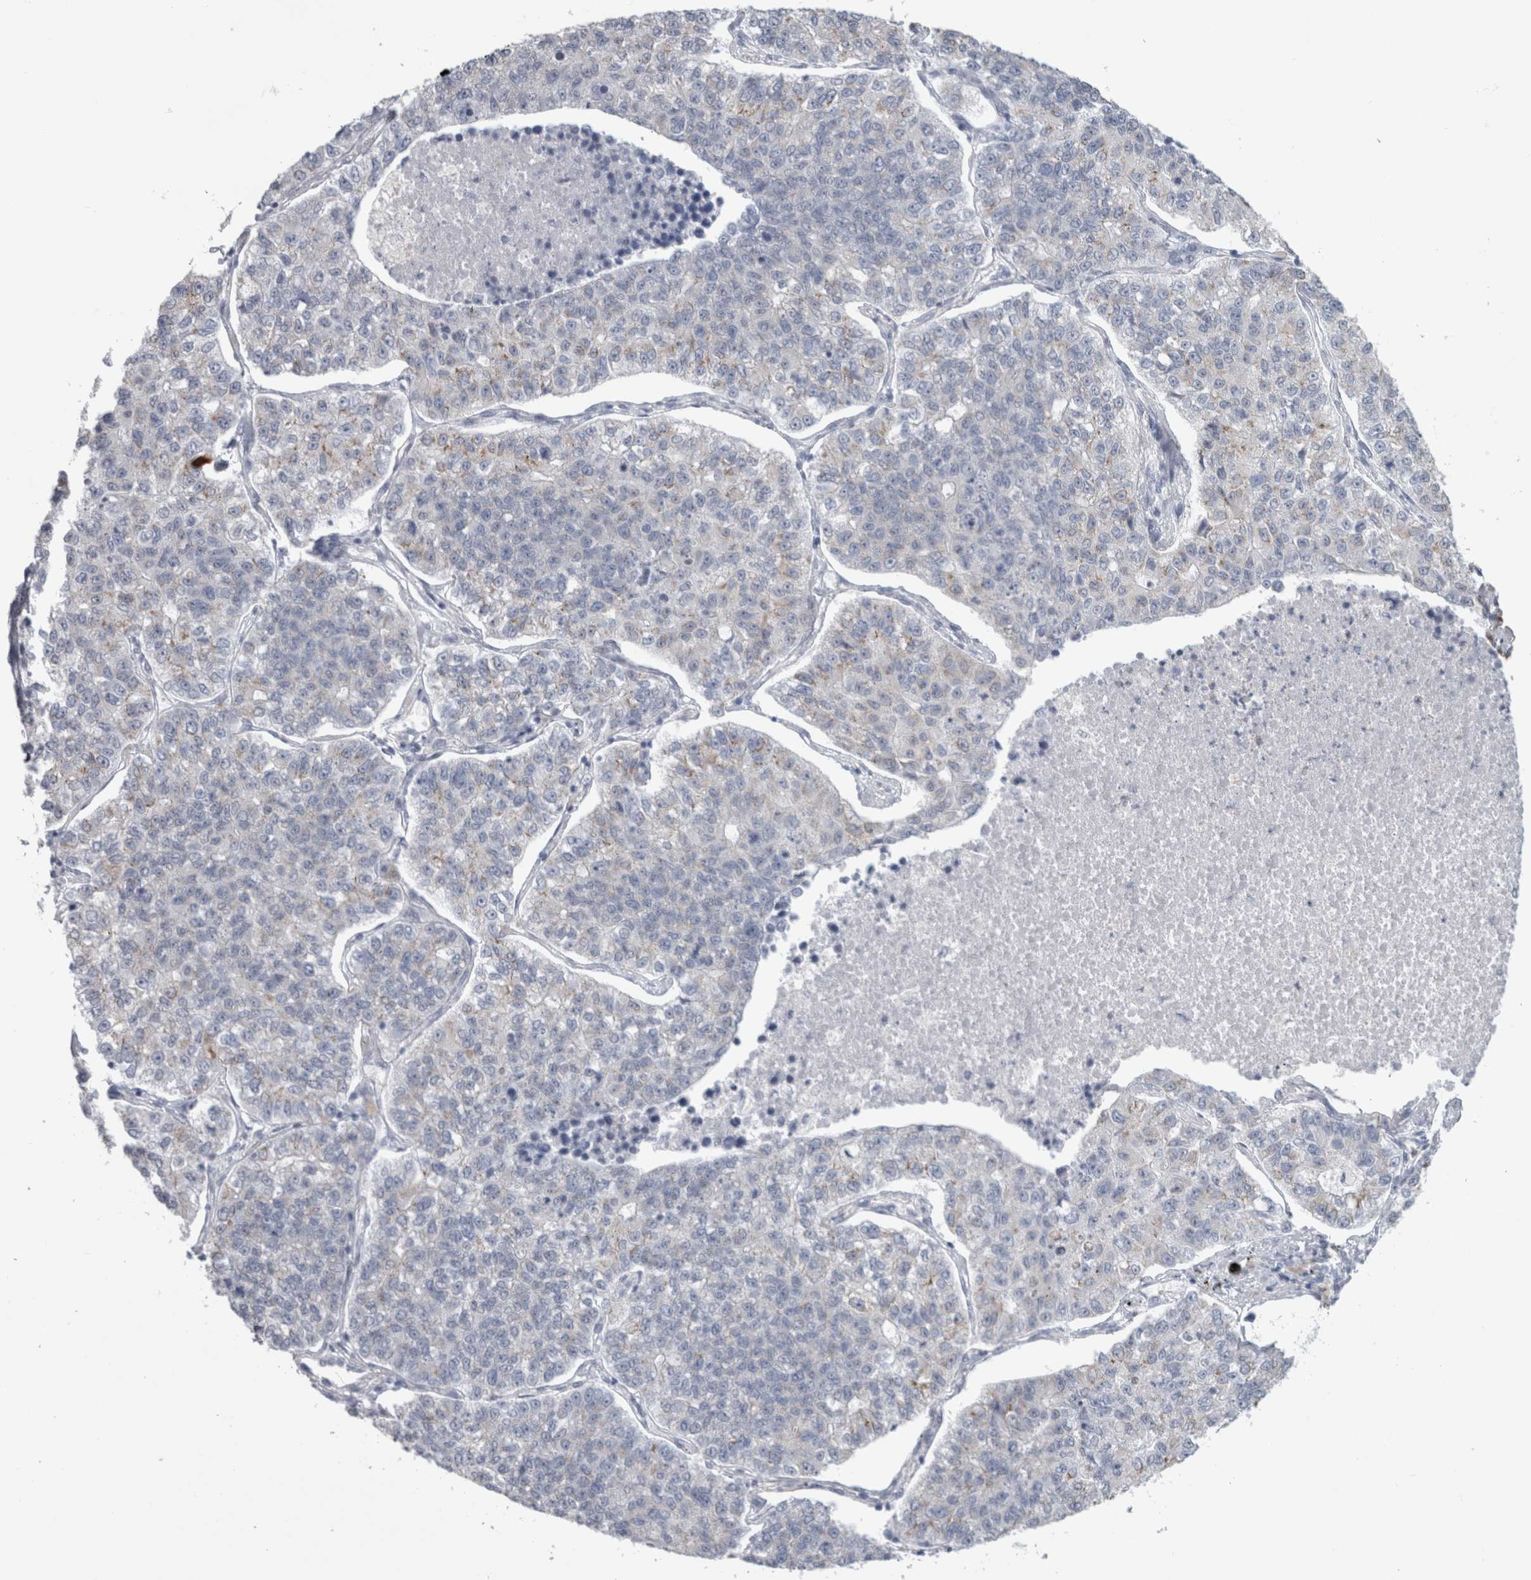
{"staining": {"intensity": "negative", "quantity": "none", "location": "none"}, "tissue": "lung cancer", "cell_type": "Tumor cells", "image_type": "cancer", "snomed": [{"axis": "morphology", "description": "Adenocarcinoma, NOS"}, {"axis": "topography", "description": "Lung"}], "caption": "Photomicrograph shows no significant protein positivity in tumor cells of lung adenocarcinoma.", "gene": "PLIN1", "patient": {"sex": "male", "age": 49}}